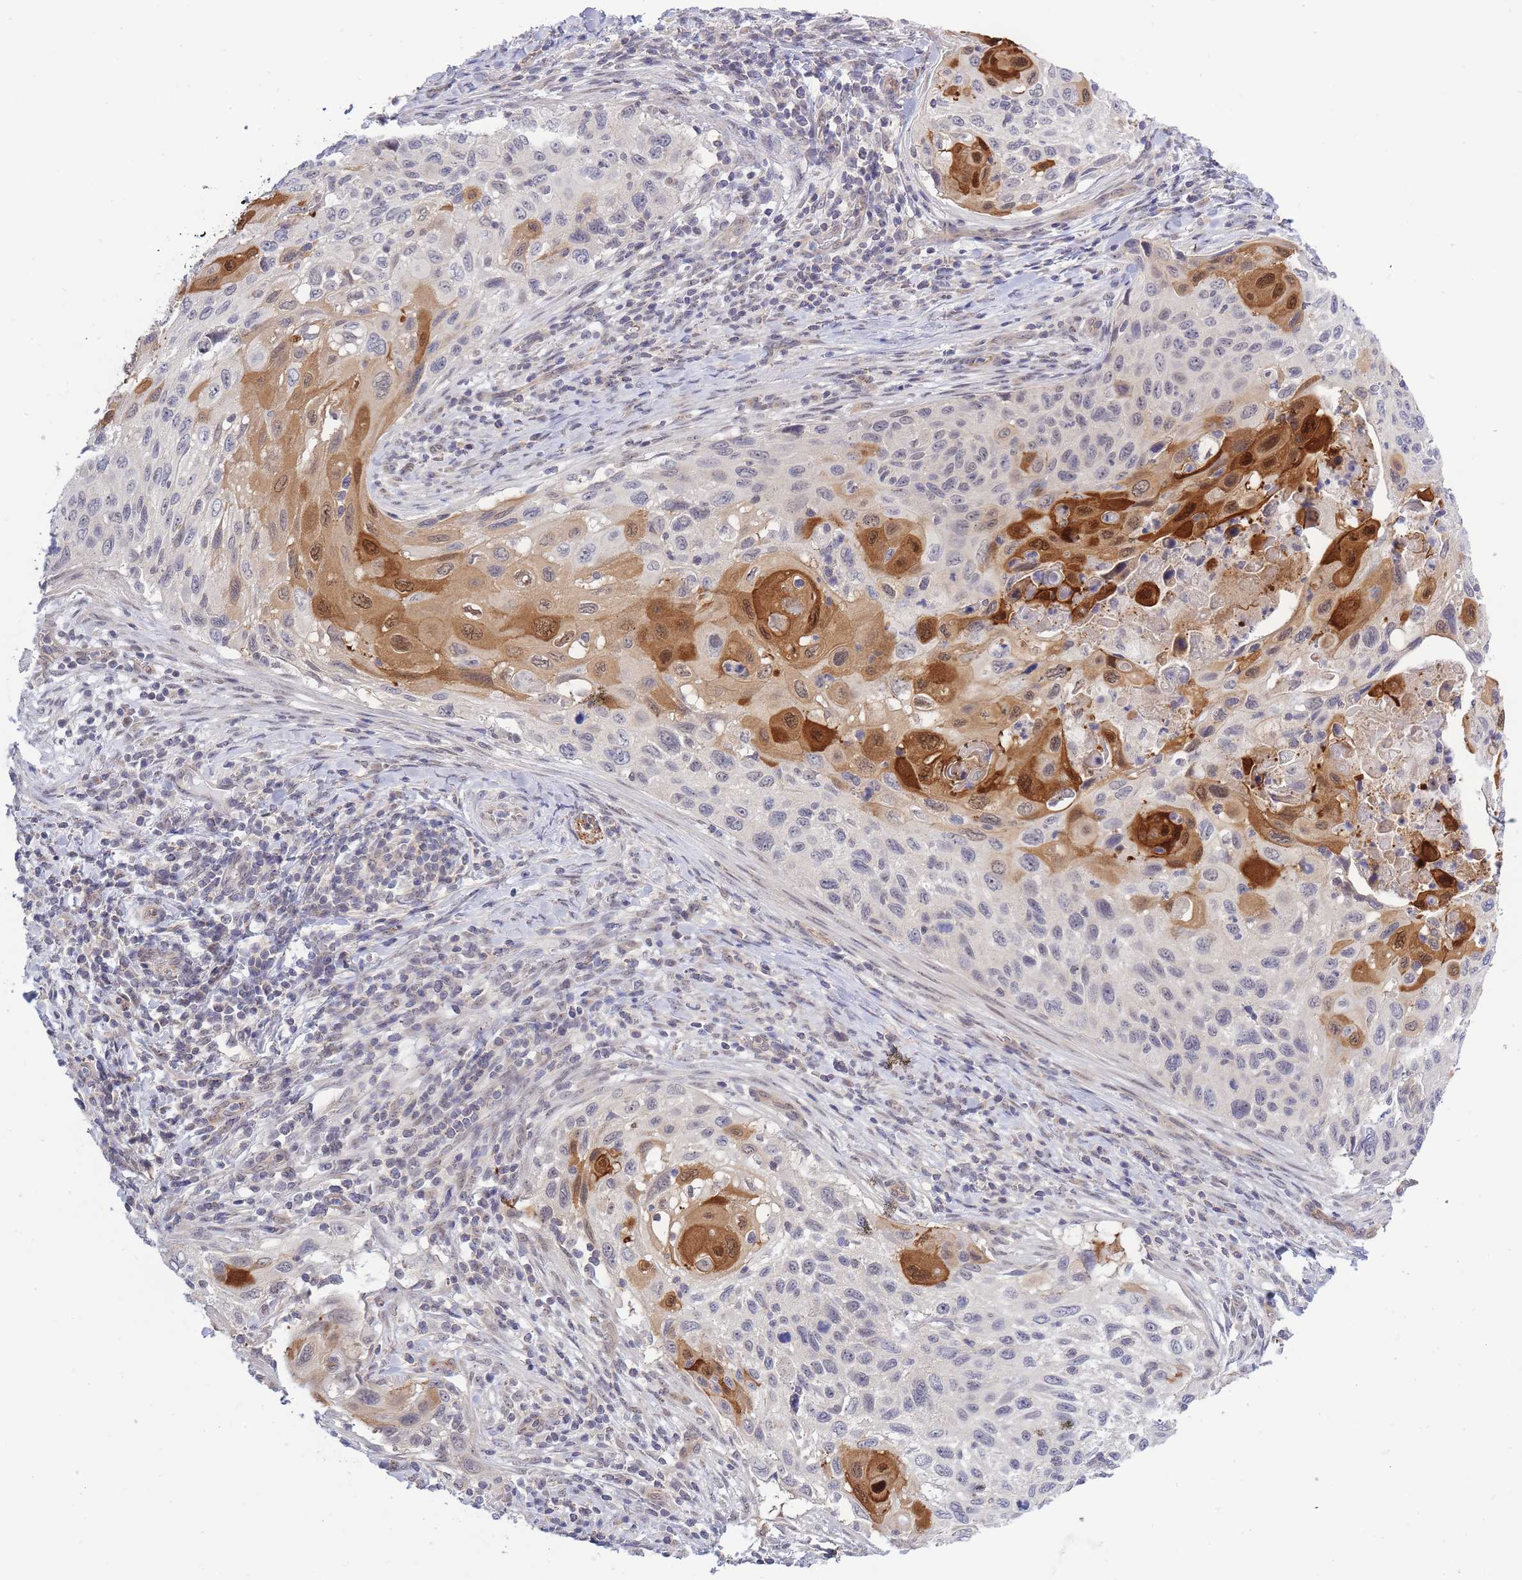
{"staining": {"intensity": "strong", "quantity": "<25%", "location": "cytoplasmic/membranous,nuclear"}, "tissue": "cervical cancer", "cell_type": "Tumor cells", "image_type": "cancer", "snomed": [{"axis": "morphology", "description": "Squamous cell carcinoma, NOS"}, {"axis": "topography", "description": "Cervix"}], "caption": "IHC photomicrograph of neoplastic tissue: human cervical cancer stained using immunohistochemistry shows medium levels of strong protein expression localized specifically in the cytoplasmic/membranous and nuclear of tumor cells, appearing as a cytoplasmic/membranous and nuclear brown color.", "gene": "C19orf25", "patient": {"sex": "female", "age": 70}}